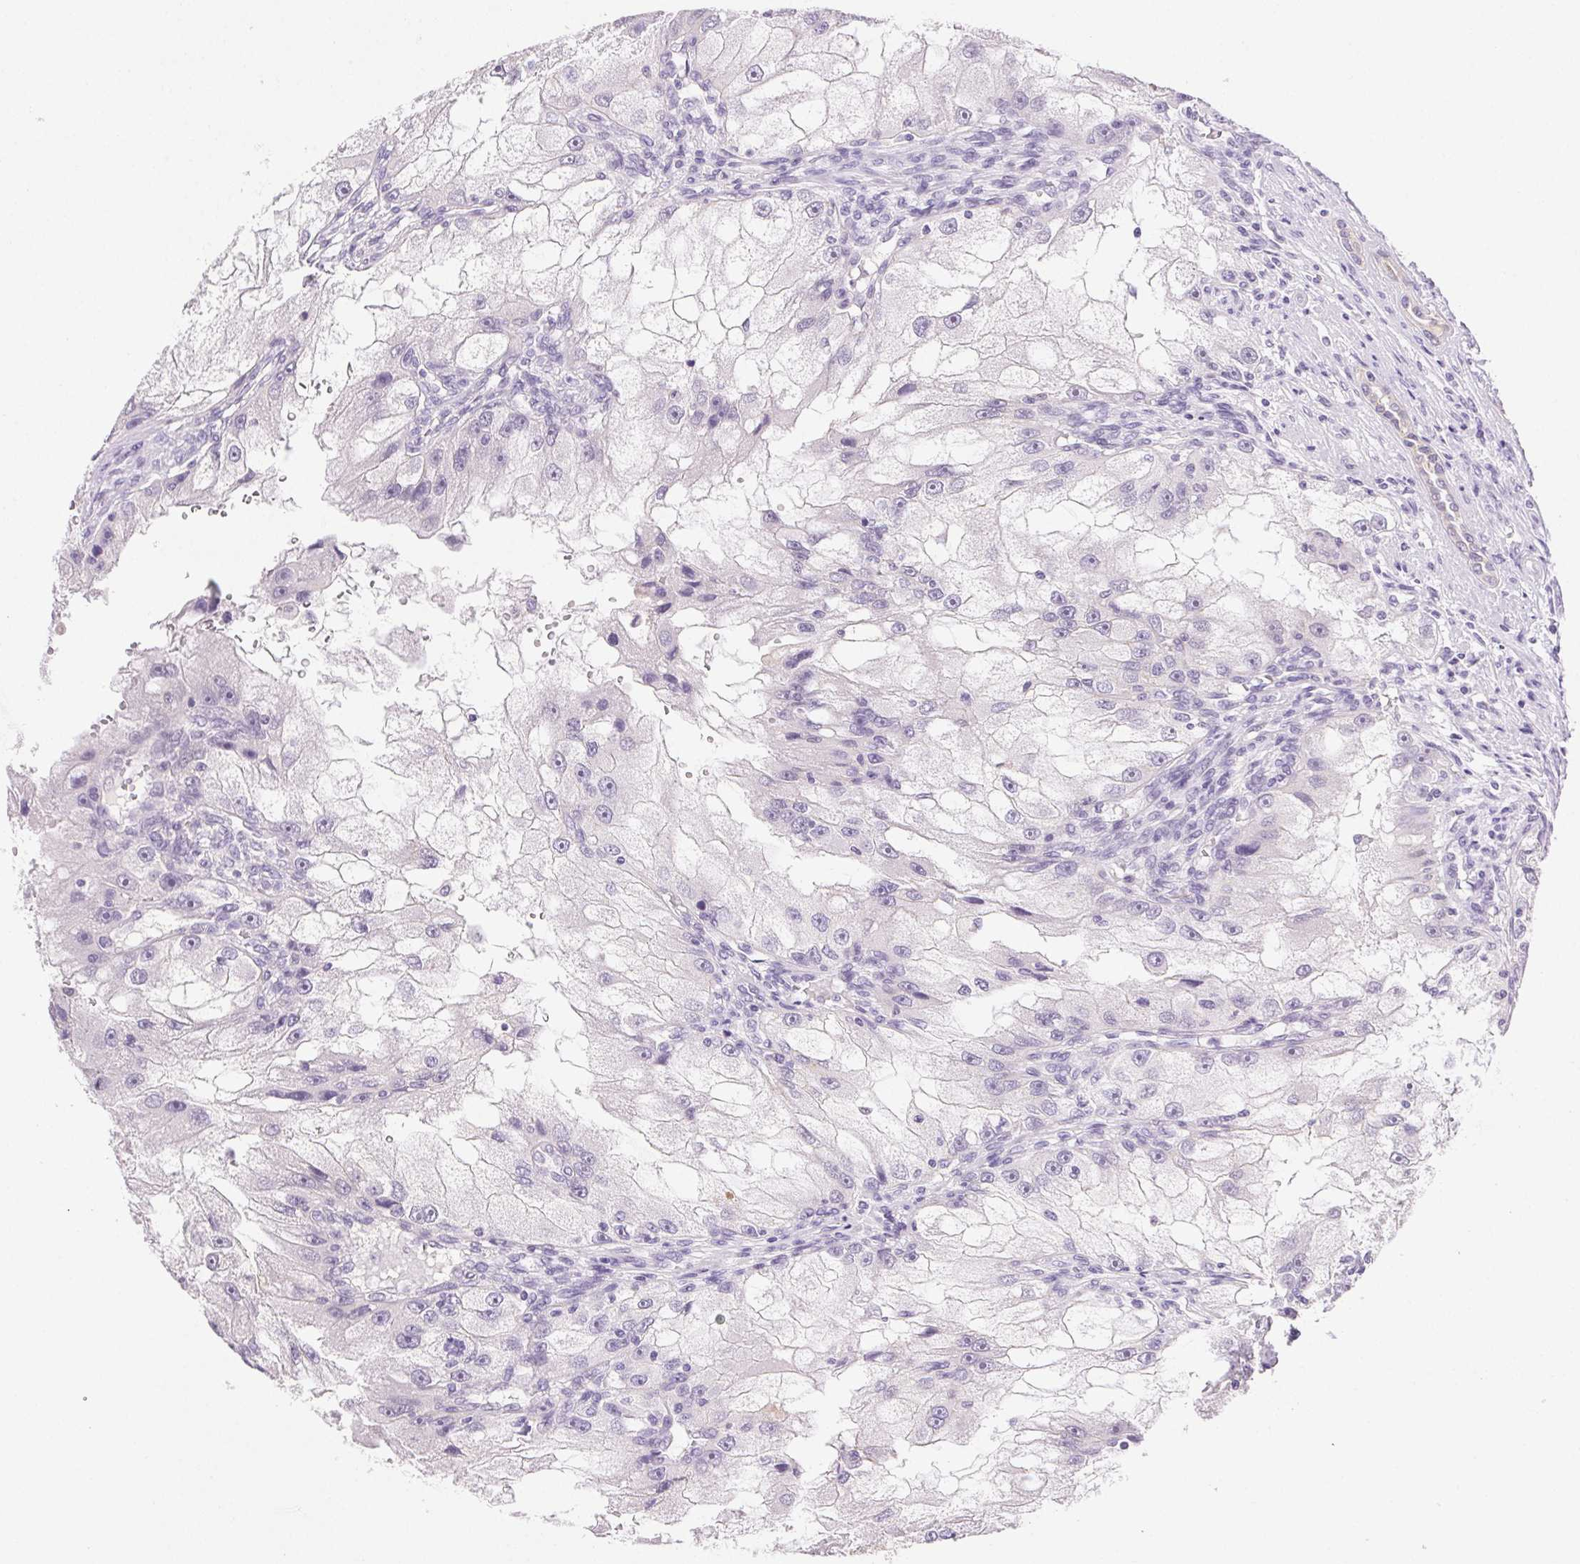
{"staining": {"intensity": "negative", "quantity": "none", "location": "none"}, "tissue": "renal cancer", "cell_type": "Tumor cells", "image_type": "cancer", "snomed": [{"axis": "morphology", "description": "Adenocarcinoma, NOS"}, {"axis": "topography", "description": "Kidney"}], "caption": "The photomicrograph exhibits no staining of tumor cells in adenocarcinoma (renal).", "gene": "CLDN10", "patient": {"sex": "male", "age": 63}}